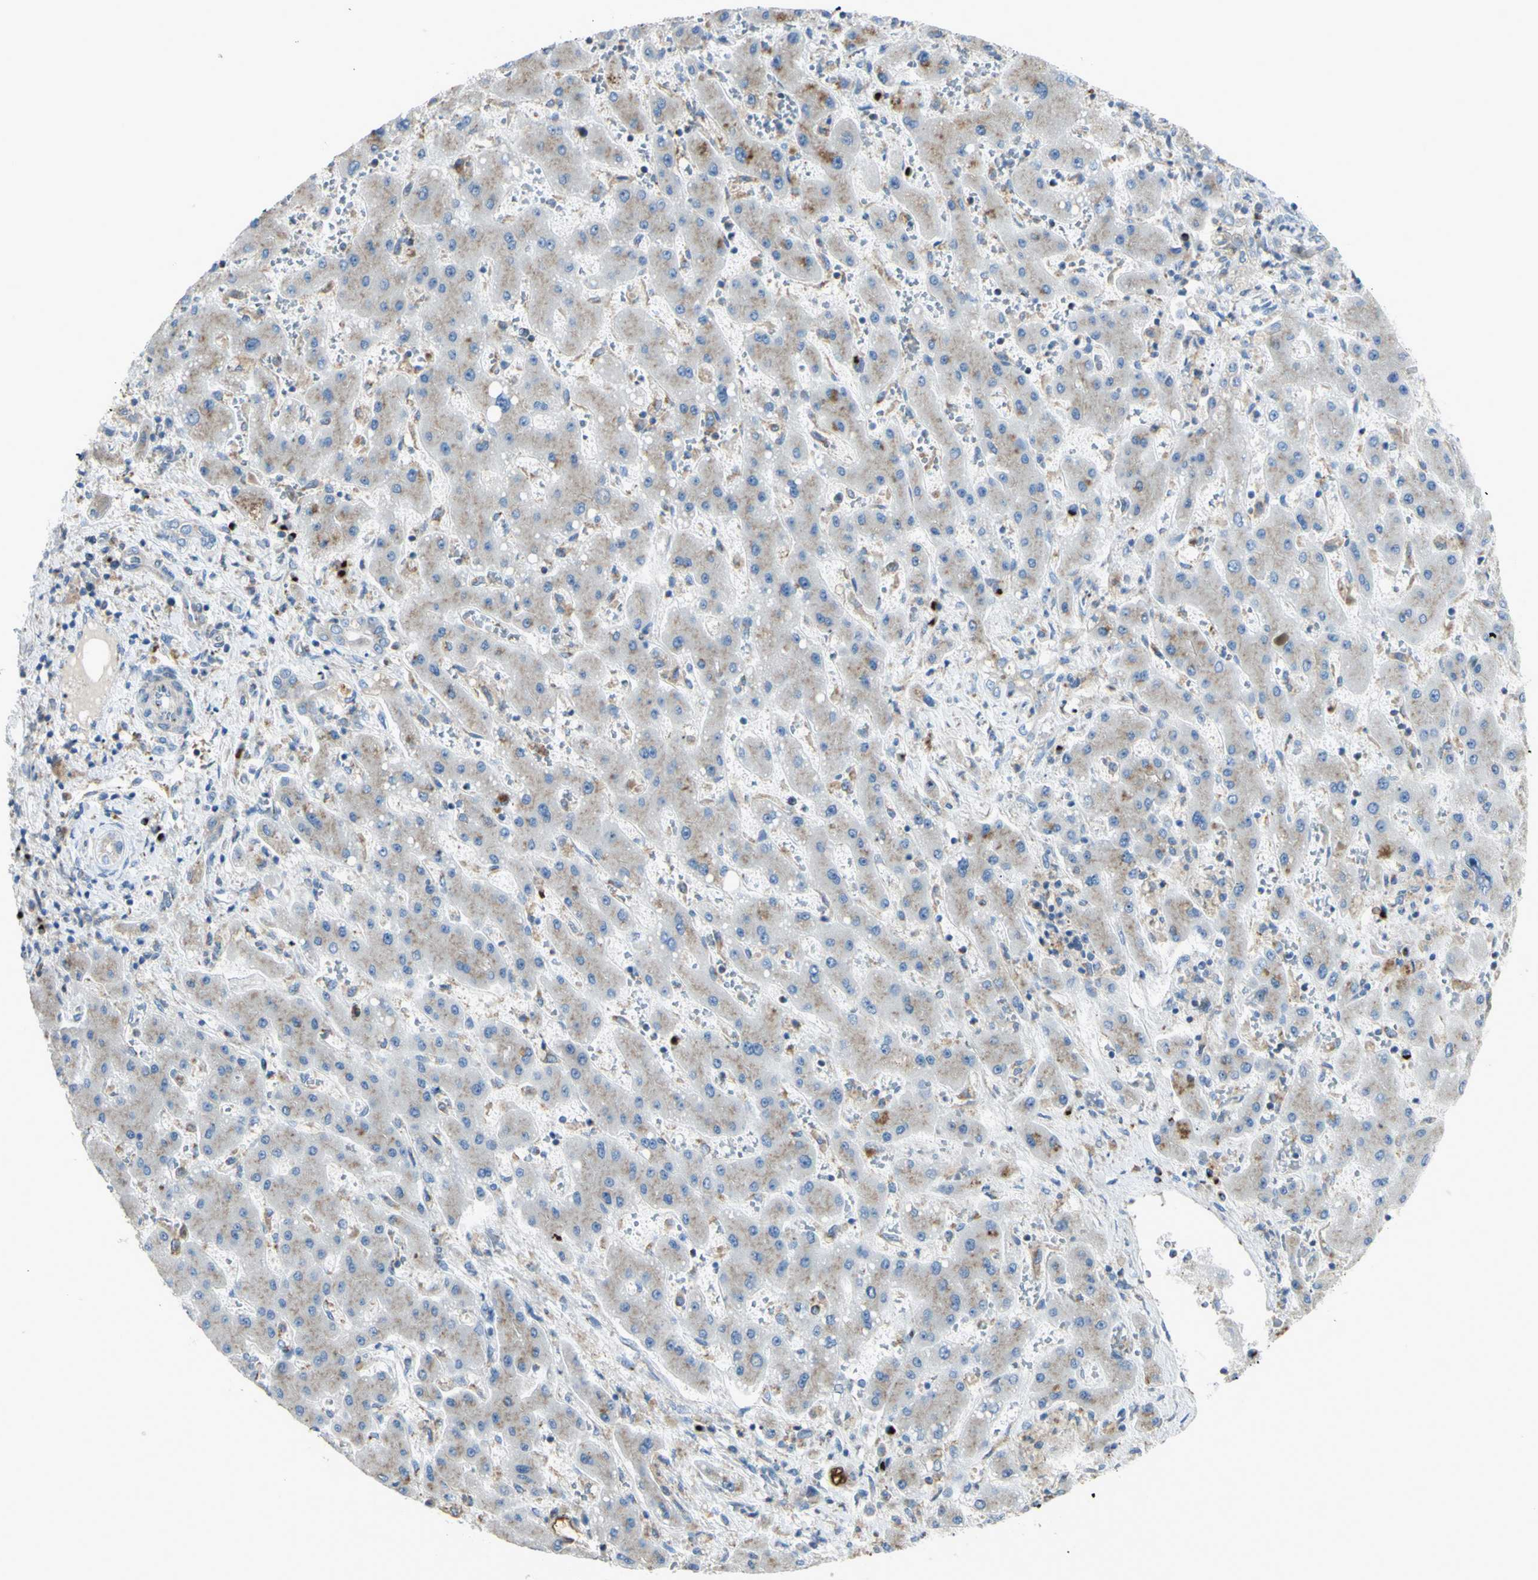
{"staining": {"intensity": "weak", "quantity": "25%-75%", "location": "cytoplasmic/membranous"}, "tissue": "liver cancer", "cell_type": "Tumor cells", "image_type": "cancer", "snomed": [{"axis": "morphology", "description": "Cholangiocarcinoma"}, {"axis": "topography", "description": "Liver"}], "caption": "This image demonstrates liver cancer (cholangiocarcinoma) stained with immunohistochemistry (IHC) to label a protein in brown. The cytoplasmic/membranous of tumor cells show weak positivity for the protein. Nuclei are counter-stained blue.", "gene": "B4GALT3", "patient": {"sex": "male", "age": 50}}